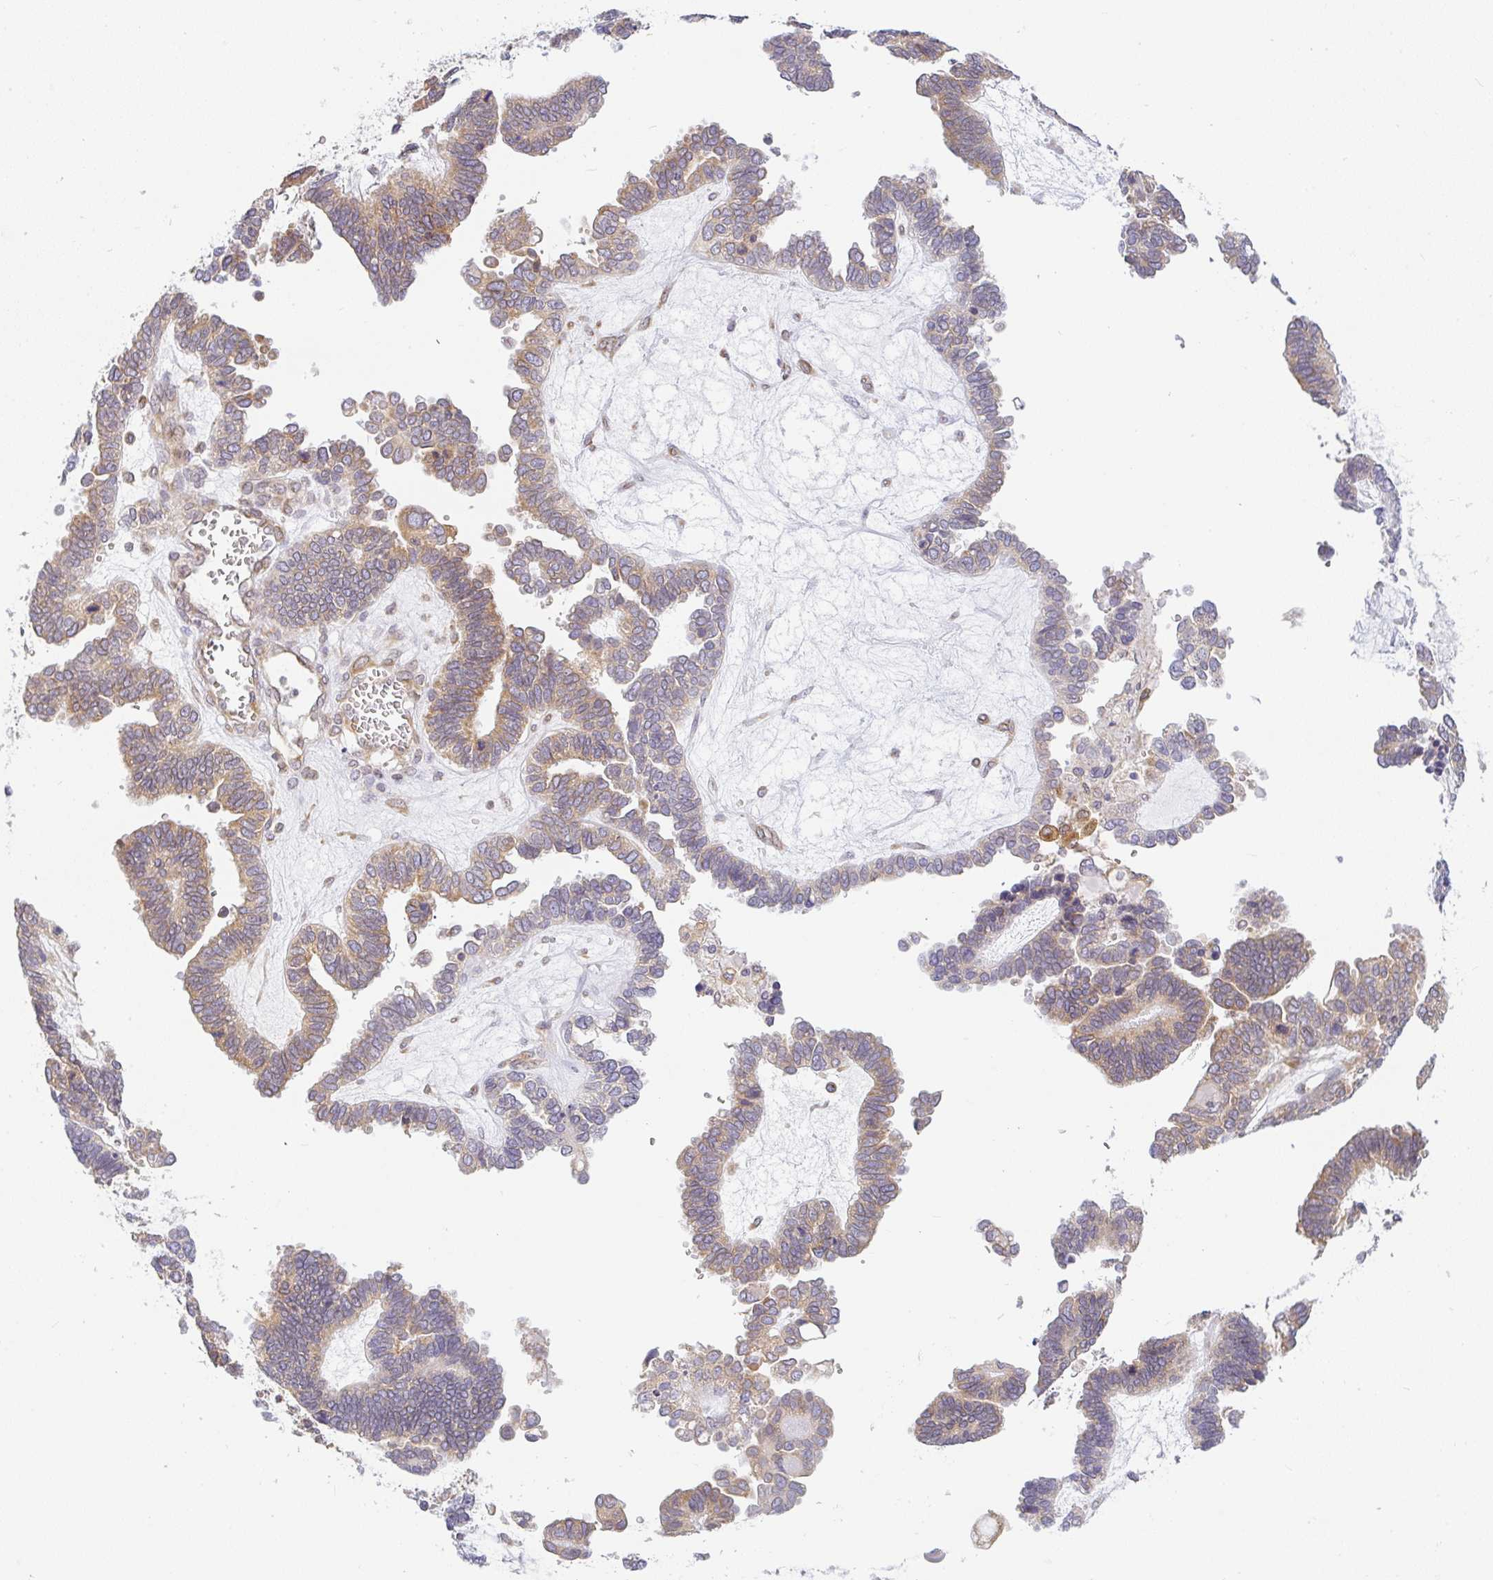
{"staining": {"intensity": "moderate", "quantity": ">75%", "location": "cytoplasmic/membranous"}, "tissue": "ovarian cancer", "cell_type": "Tumor cells", "image_type": "cancer", "snomed": [{"axis": "morphology", "description": "Cystadenocarcinoma, serous, NOS"}, {"axis": "topography", "description": "Ovary"}], "caption": "Immunohistochemistry (IHC) staining of ovarian serous cystadenocarcinoma, which demonstrates medium levels of moderate cytoplasmic/membranous expression in approximately >75% of tumor cells indicating moderate cytoplasmic/membranous protein staining. The staining was performed using DAB (brown) for protein detection and nuclei were counterstained in hematoxylin (blue).", "gene": "DERL2", "patient": {"sex": "female", "age": 51}}